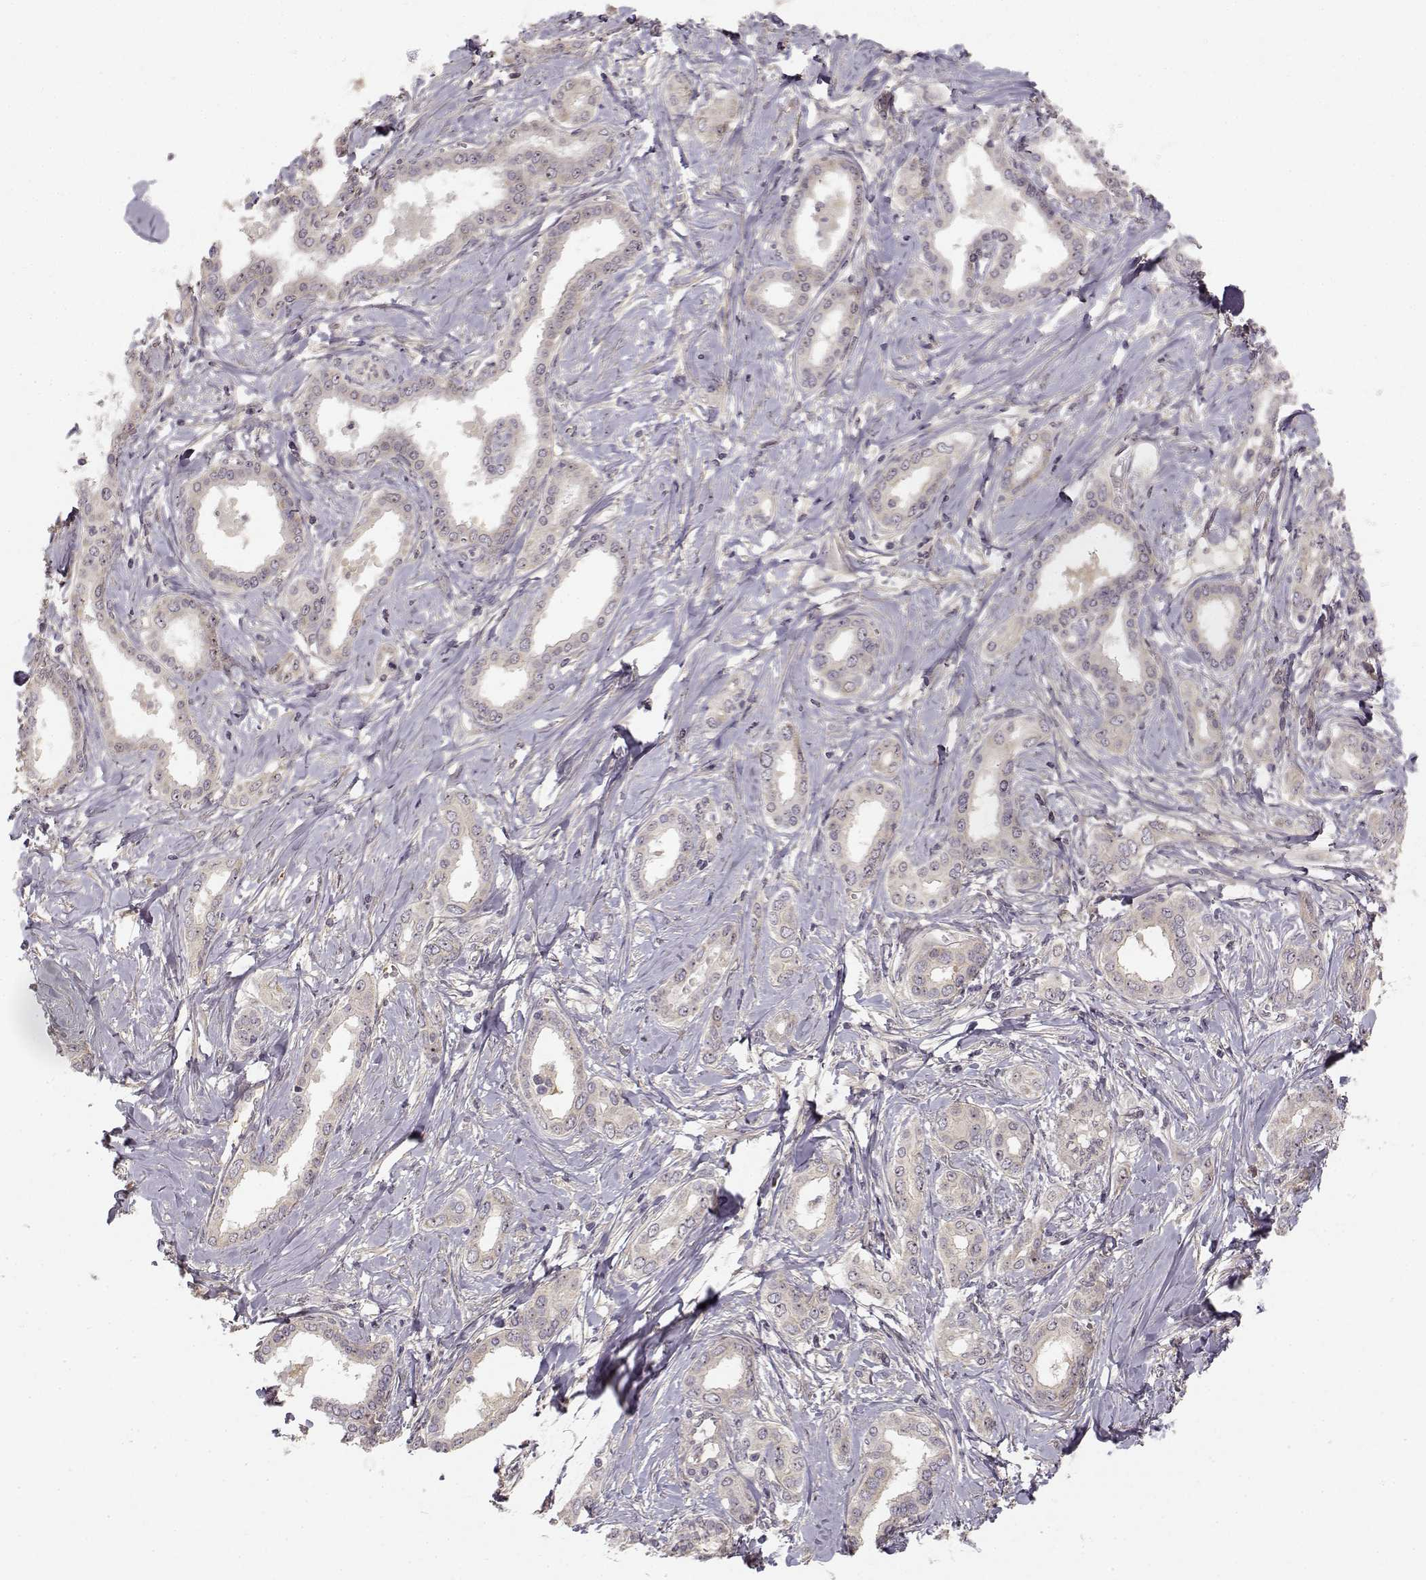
{"staining": {"intensity": "weak", "quantity": "<25%", "location": "cytoplasmic/membranous,nuclear"}, "tissue": "liver cancer", "cell_type": "Tumor cells", "image_type": "cancer", "snomed": [{"axis": "morphology", "description": "Cholangiocarcinoma"}, {"axis": "topography", "description": "Liver"}], "caption": "Immunohistochemistry of human cholangiocarcinoma (liver) exhibits no expression in tumor cells.", "gene": "MED12L", "patient": {"sex": "female", "age": 47}}